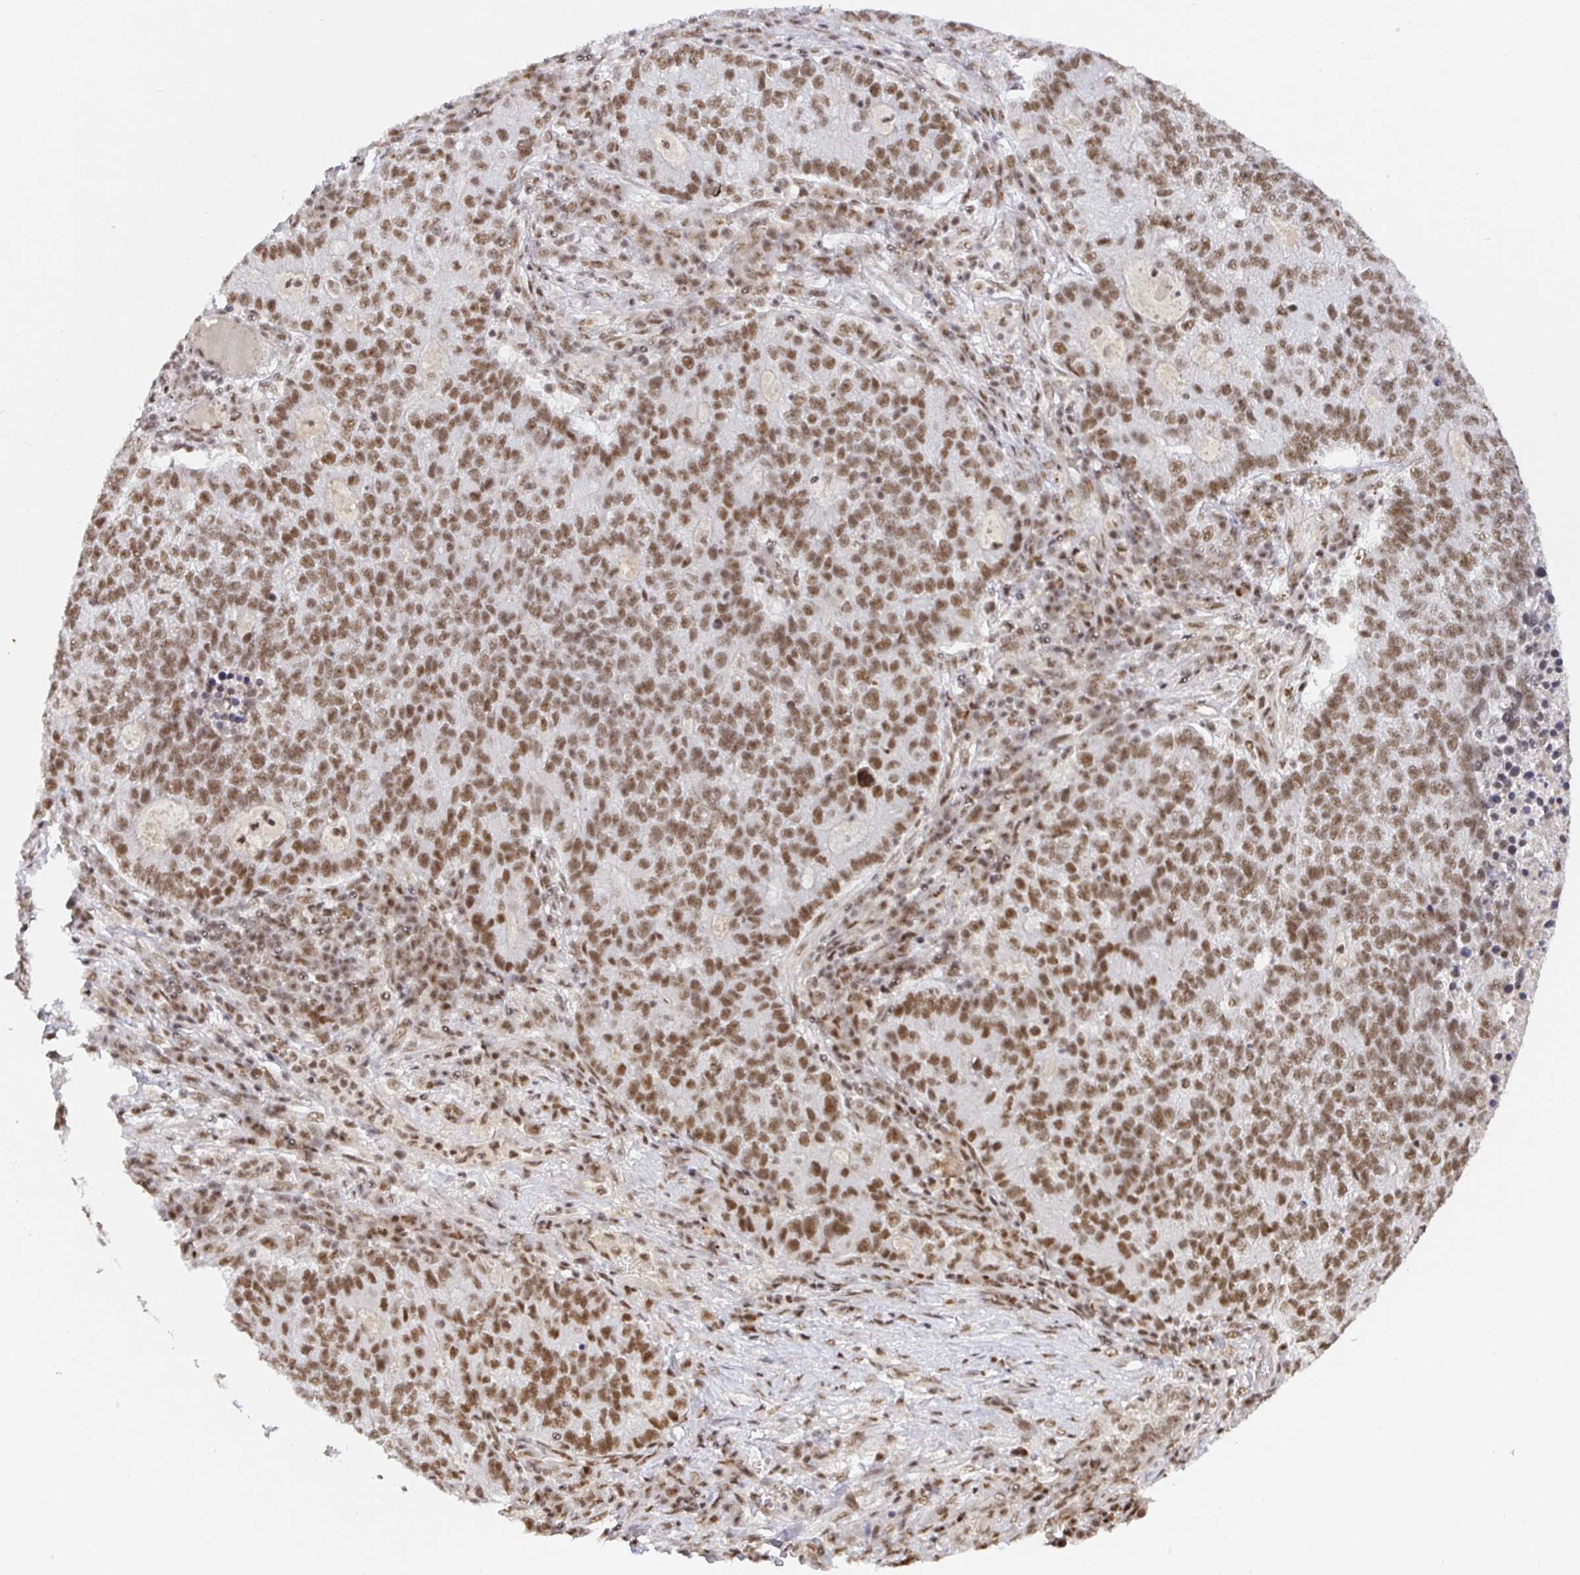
{"staining": {"intensity": "moderate", "quantity": ">75%", "location": "nuclear"}, "tissue": "lung cancer", "cell_type": "Tumor cells", "image_type": "cancer", "snomed": [{"axis": "morphology", "description": "Adenocarcinoma, NOS"}, {"axis": "topography", "description": "Lung"}], "caption": "IHC staining of lung adenocarcinoma, which demonstrates medium levels of moderate nuclear expression in approximately >75% of tumor cells indicating moderate nuclear protein staining. The staining was performed using DAB (3,3'-diaminobenzidine) (brown) for protein detection and nuclei were counterstained in hematoxylin (blue).", "gene": "USF1", "patient": {"sex": "male", "age": 57}}